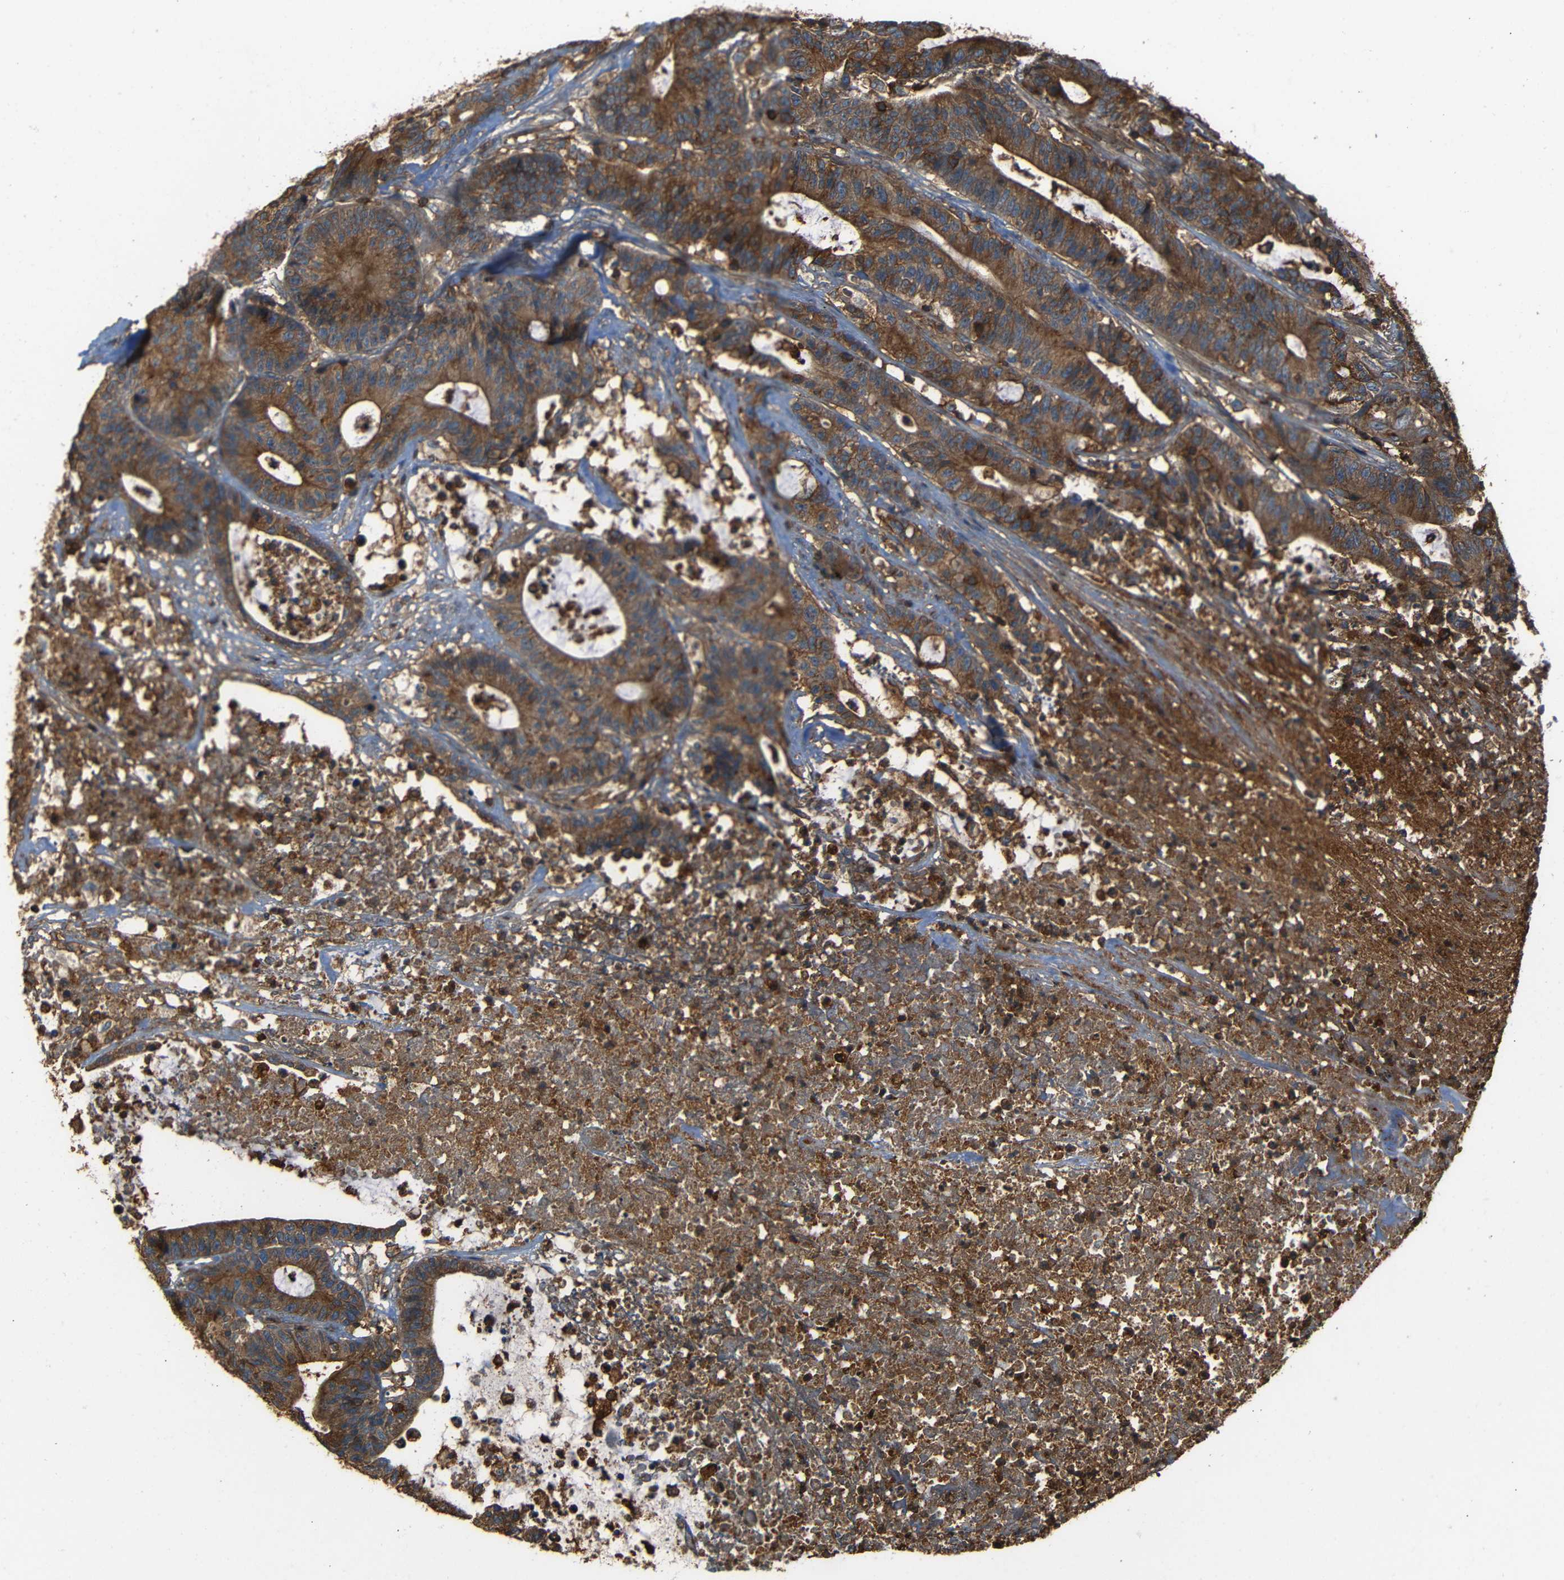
{"staining": {"intensity": "strong", "quantity": ">75%", "location": "cytoplasmic/membranous"}, "tissue": "colorectal cancer", "cell_type": "Tumor cells", "image_type": "cancer", "snomed": [{"axis": "morphology", "description": "Adenocarcinoma, NOS"}, {"axis": "topography", "description": "Colon"}], "caption": "Colorectal cancer stained for a protein (brown) demonstrates strong cytoplasmic/membranous positive positivity in approximately >75% of tumor cells.", "gene": "ADGRE5", "patient": {"sex": "female", "age": 84}}